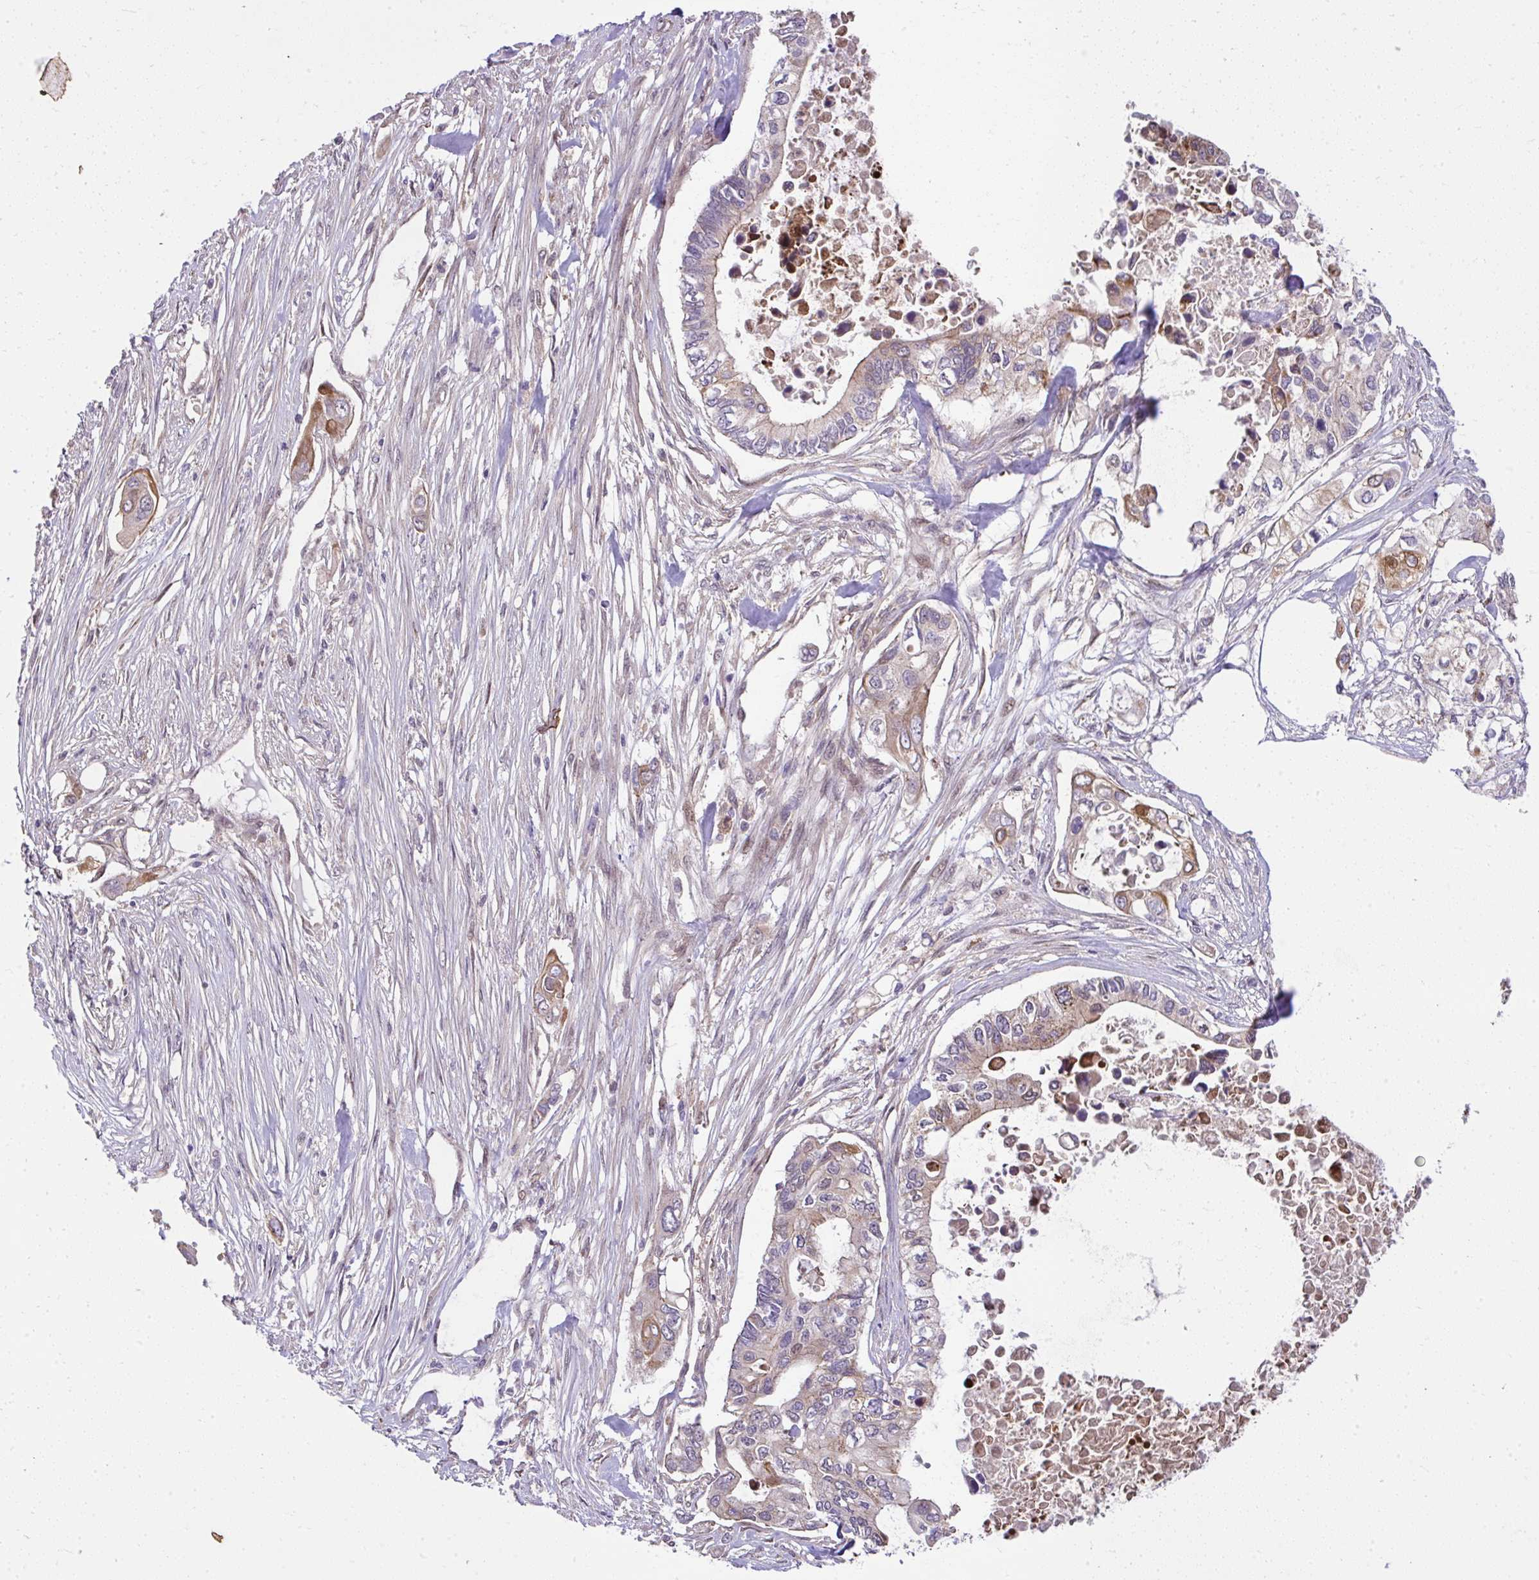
{"staining": {"intensity": "weak", "quantity": "25%-75%", "location": "cytoplasmic/membranous"}, "tissue": "pancreatic cancer", "cell_type": "Tumor cells", "image_type": "cancer", "snomed": [{"axis": "morphology", "description": "Adenocarcinoma, NOS"}, {"axis": "topography", "description": "Pancreas"}], "caption": "This is a micrograph of immunohistochemistry (IHC) staining of adenocarcinoma (pancreatic), which shows weak staining in the cytoplasmic/membranous of tumor cells.", "gene": "RDH14", "patient": {"sex": "female", "age": 63}}